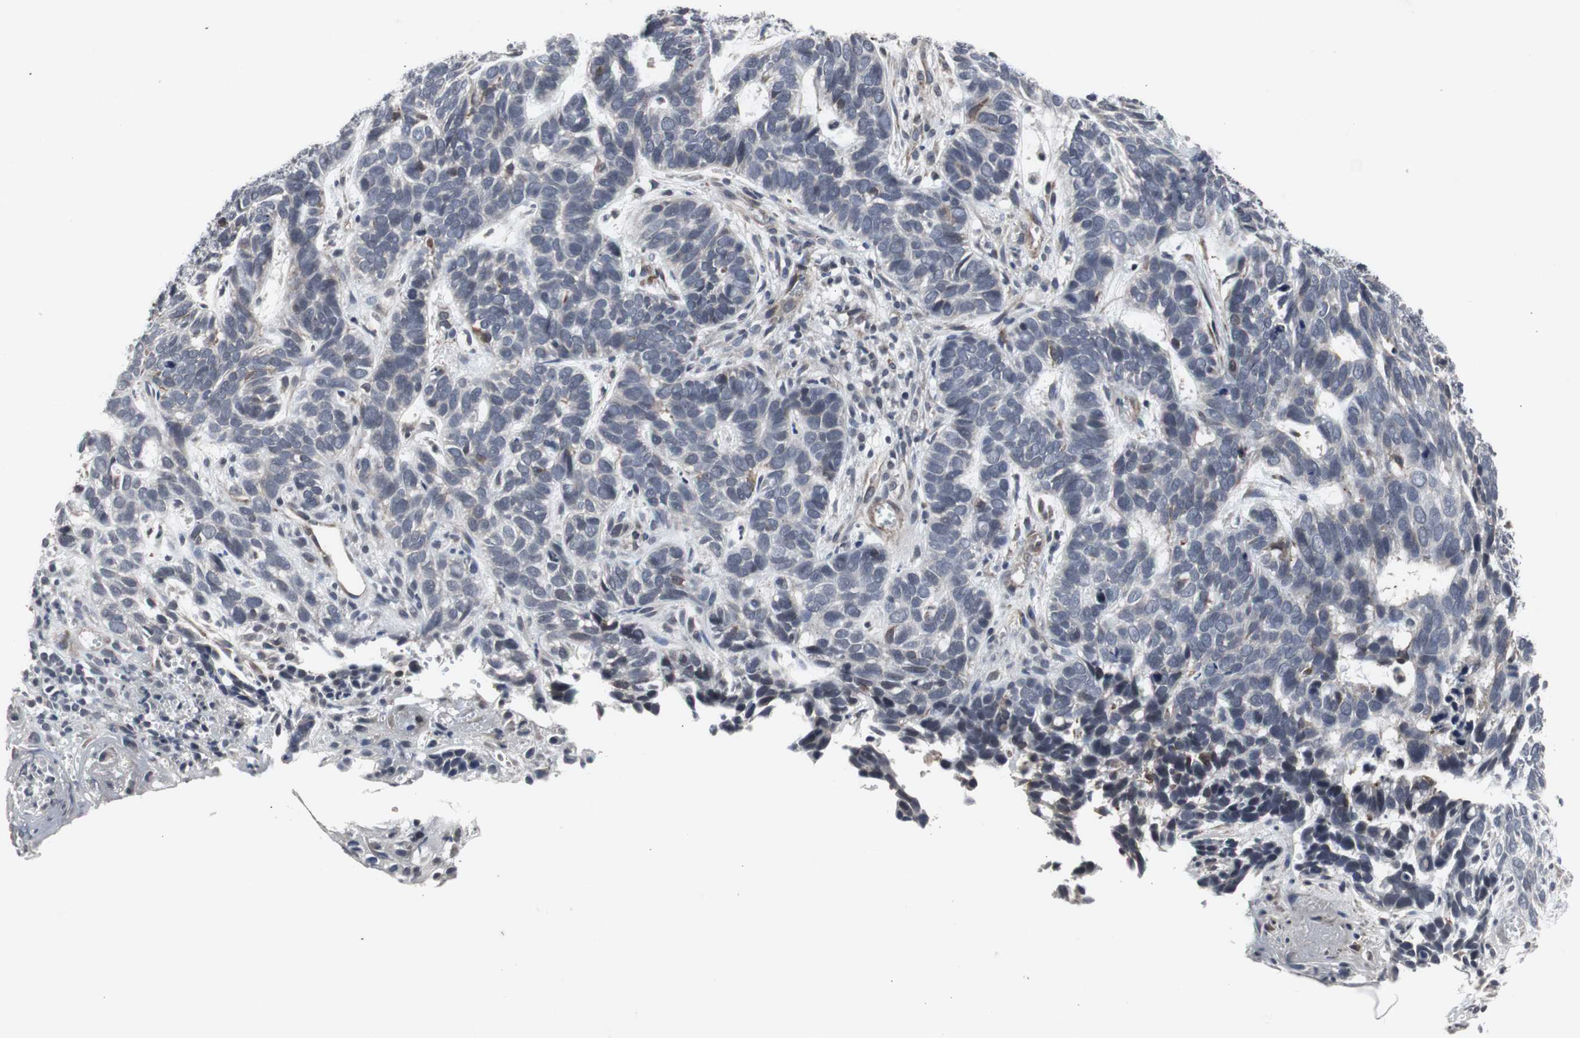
{"staining": {"intensity": "weak", "quantity": "<25%", "location": "cytoplasmic/membranous"}, "tissue": "skin cancer", "cell_type": "Tumor cells", "image_type": "cancer", "snomed": [{"axis": "morphology", "description": "Basal cell carcinoma"}, {"axis": "topography", "description": "Skin"}], "caption": "Tumor cells show no significant positivity in skin basal cell carcinoma. (DAB (3,3'-diaminobenzidine) immunohistochemistry (IHC) visualized using brightfield microscopy, high magnification).", "gene": "CRADD", "patient": {"sex": "male", "age": 87}}